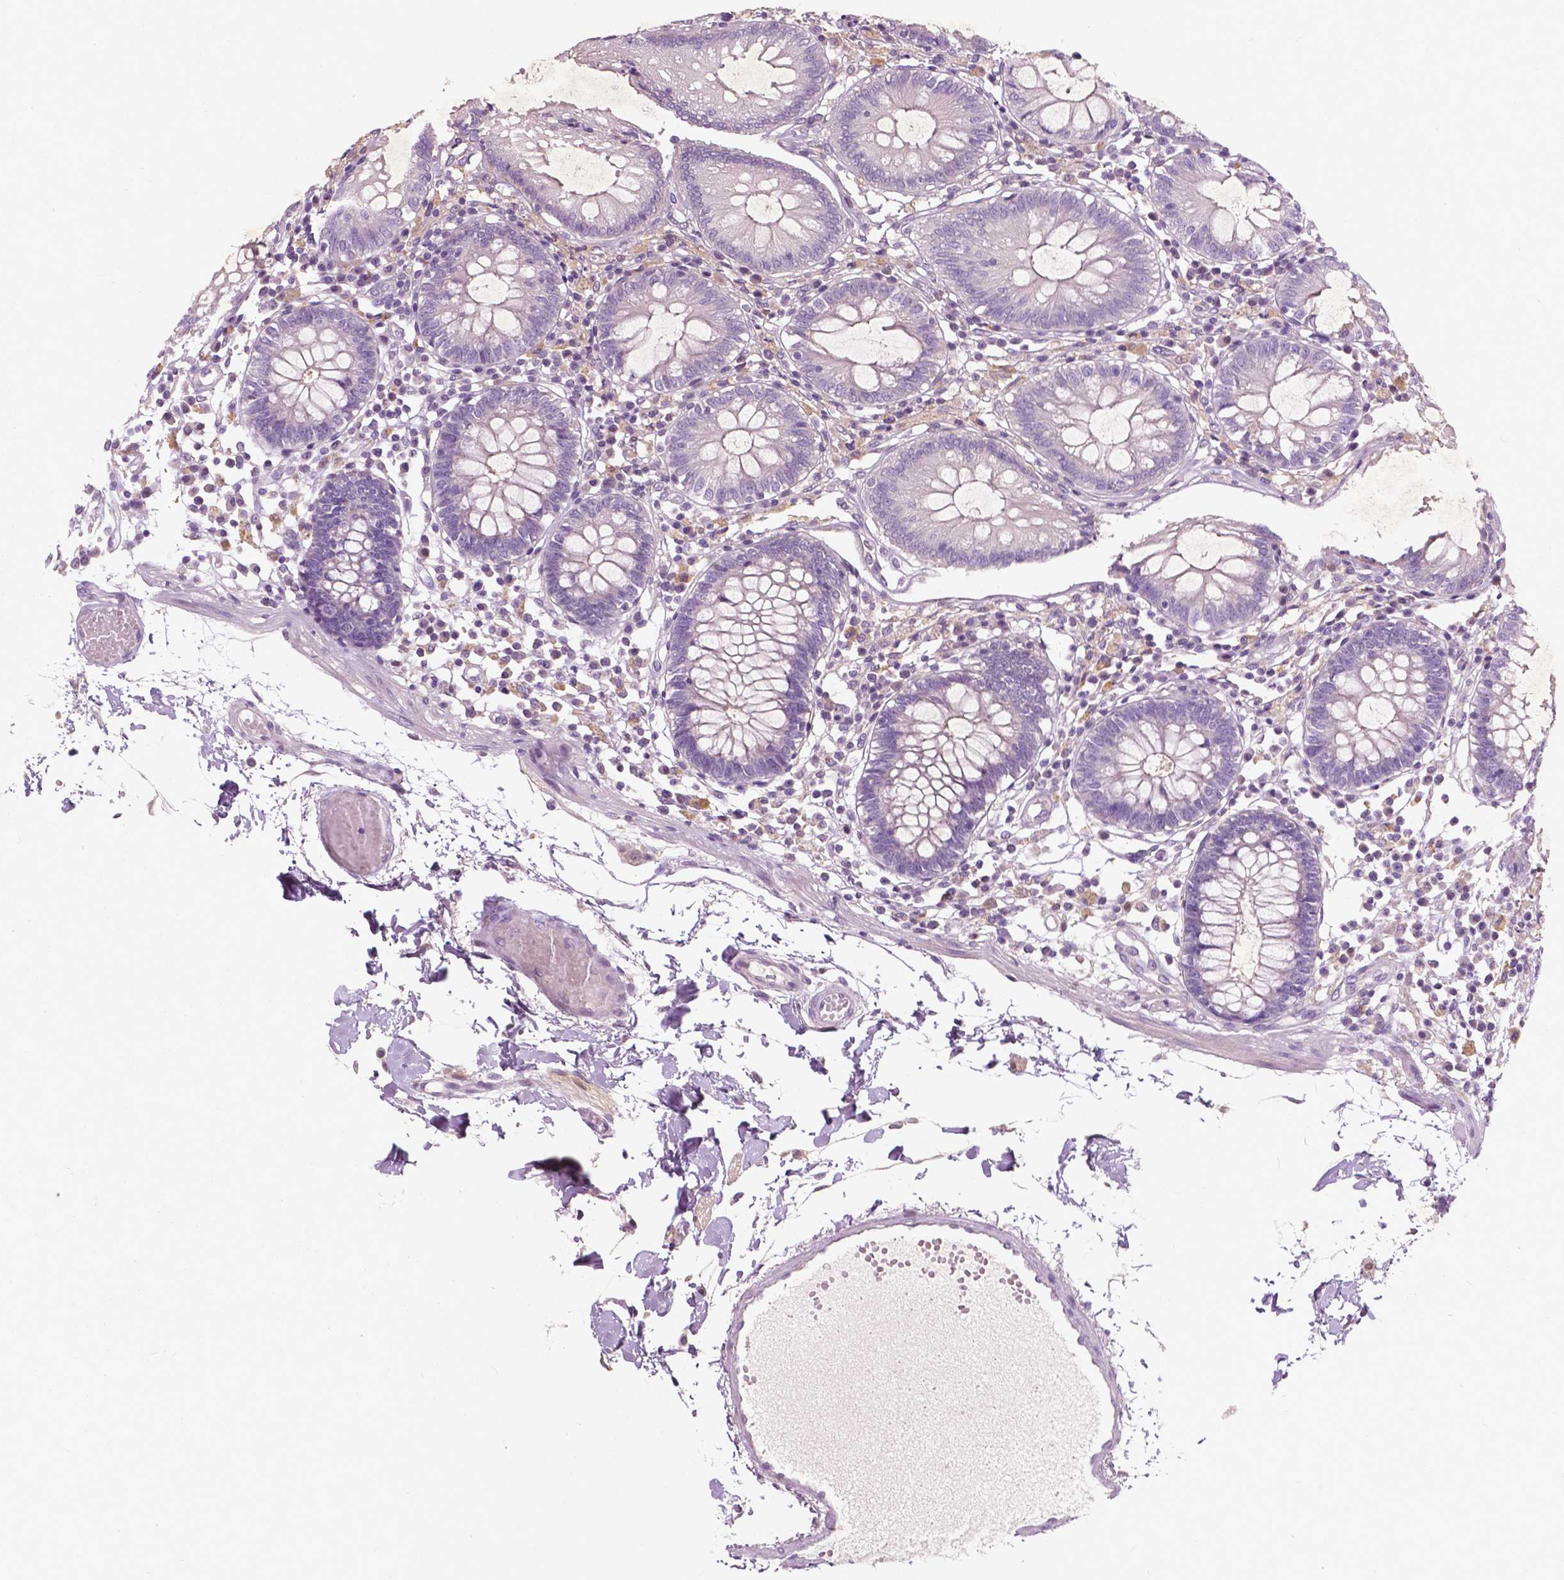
{"staining": {"intensity": "weak", "quantity": "<25%", "location": "cytoplasmic/membranous"}, "tissue": "colon", "cell_type": "Endothelial cells", "image_type": "normal", "snomed": [{"axis": "morphology", "description": "Normal tissue, NOS"}, {"axis": "morphology", "description": "Adenocarcinoma, NOS"}, {"axis": "topography", "description": "Colon"}], "caption": "The immunohistochemistry (IHC) photomicrograph has no significant positivity in endothelial cells of colon. (DAB (3,3'-diaminobenzidine) IHC visualized using brightfield microscopy, high magnification).", "gene": "GPR37", "patient": {"sex": "male", "age": 83}}